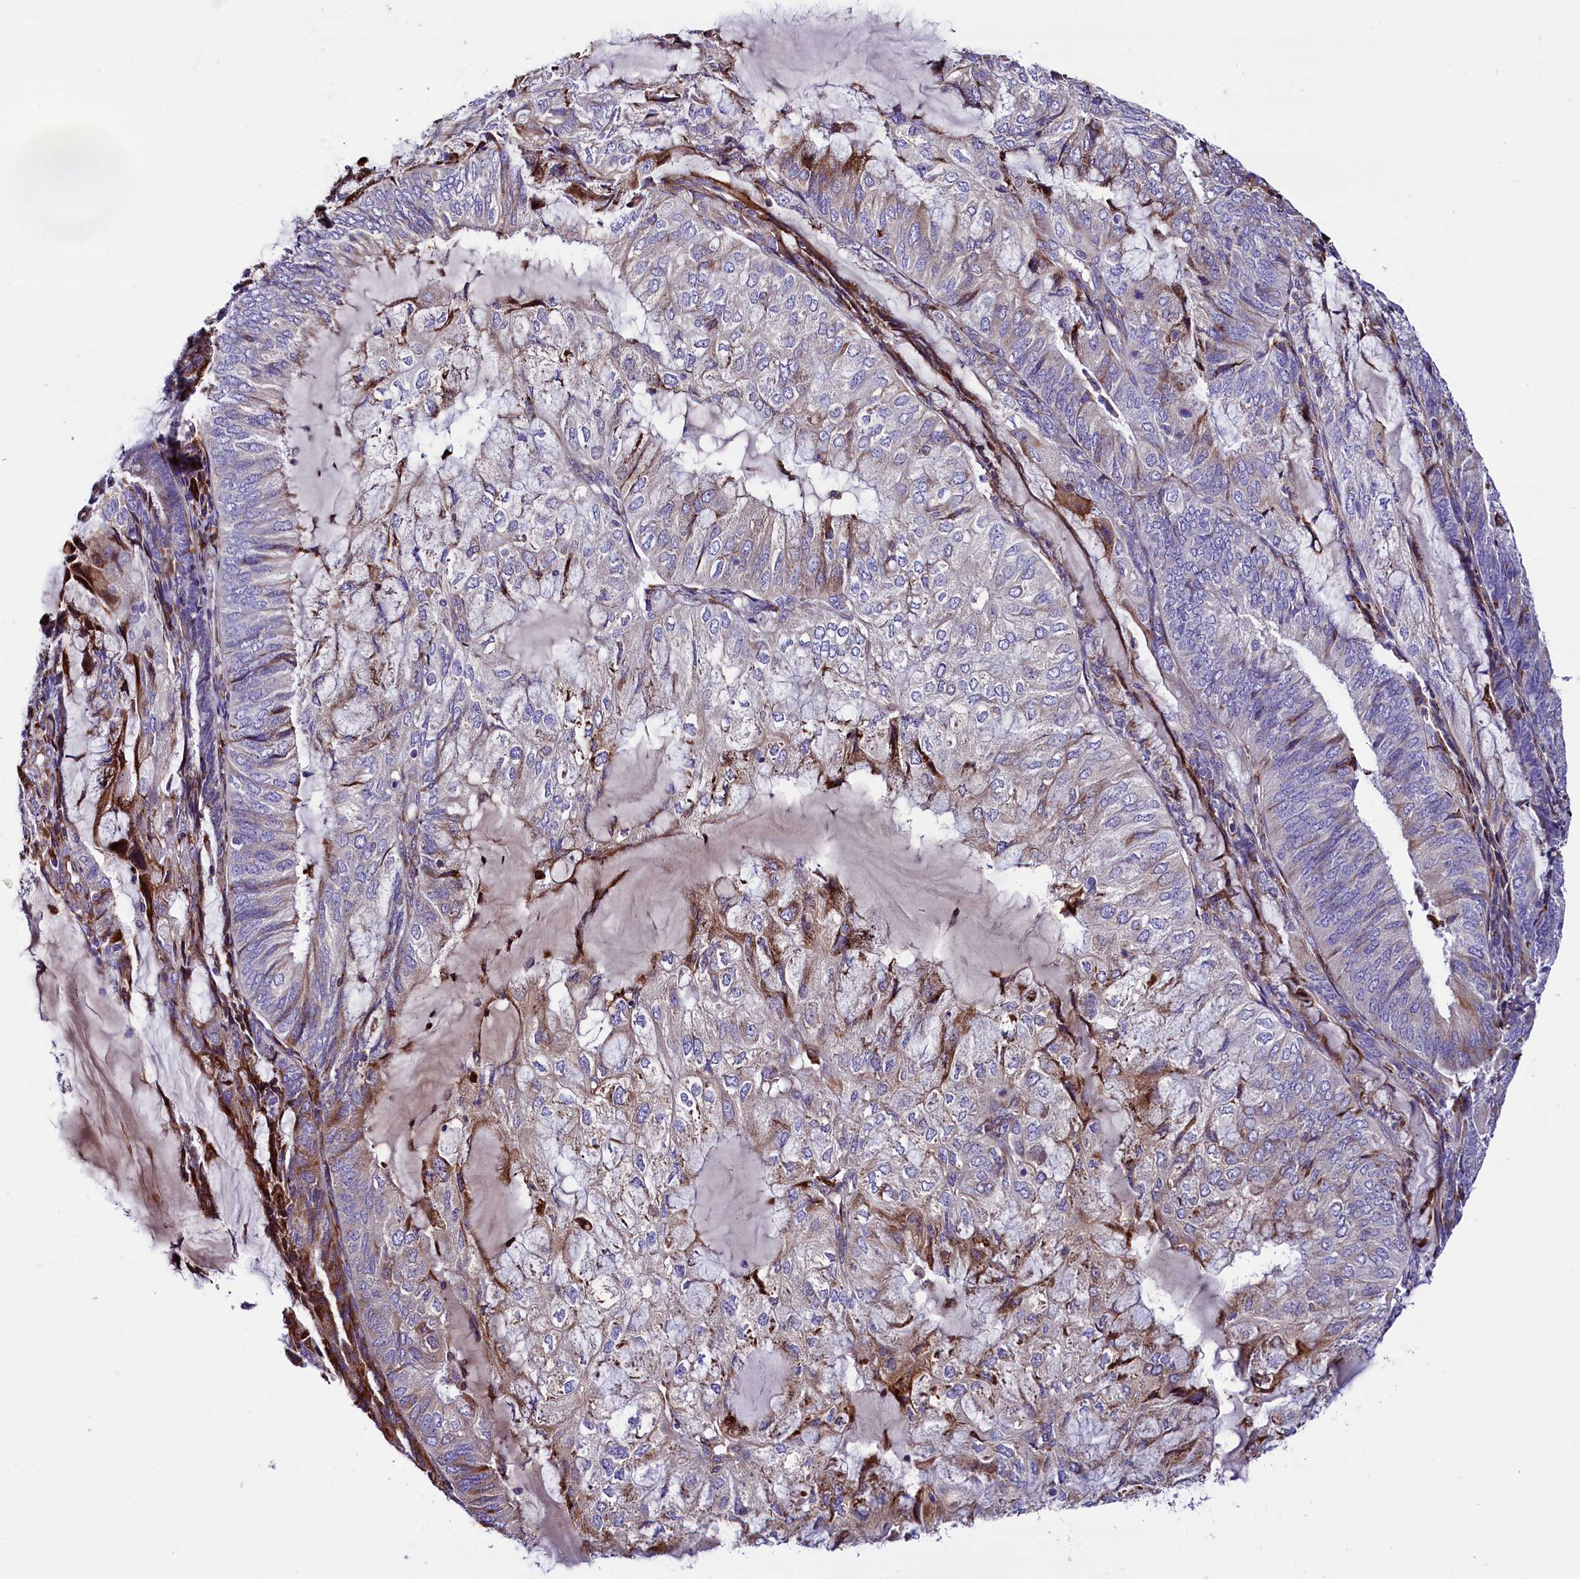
{"staining": {"intensity": "moderate", "quantity": "<25%", "location": "cytoplasmic/membranous"}, "tissue": "endometrial cancer", "cell_type": "Tumor cells", "image_type": "cancer", "snomed": [{"axis": "morphology", "description": "Adenocarcinoma, NOS"}, {"axis": "topography", "description": "Endometrium"}], "caption": "Immunohistochemistry (IHC) image of neoplastic tissue: human endometrial cancer stained using immunohistochemistry (IHC) reveals low levels of moderate protein expression localized specifically in the cytoplasmic/membranous of tumor cells, appearing as a cytoplasmic/membranous brown color.", "gene": "CMTR2", "patient": {"sex": "female", "age": 81}}